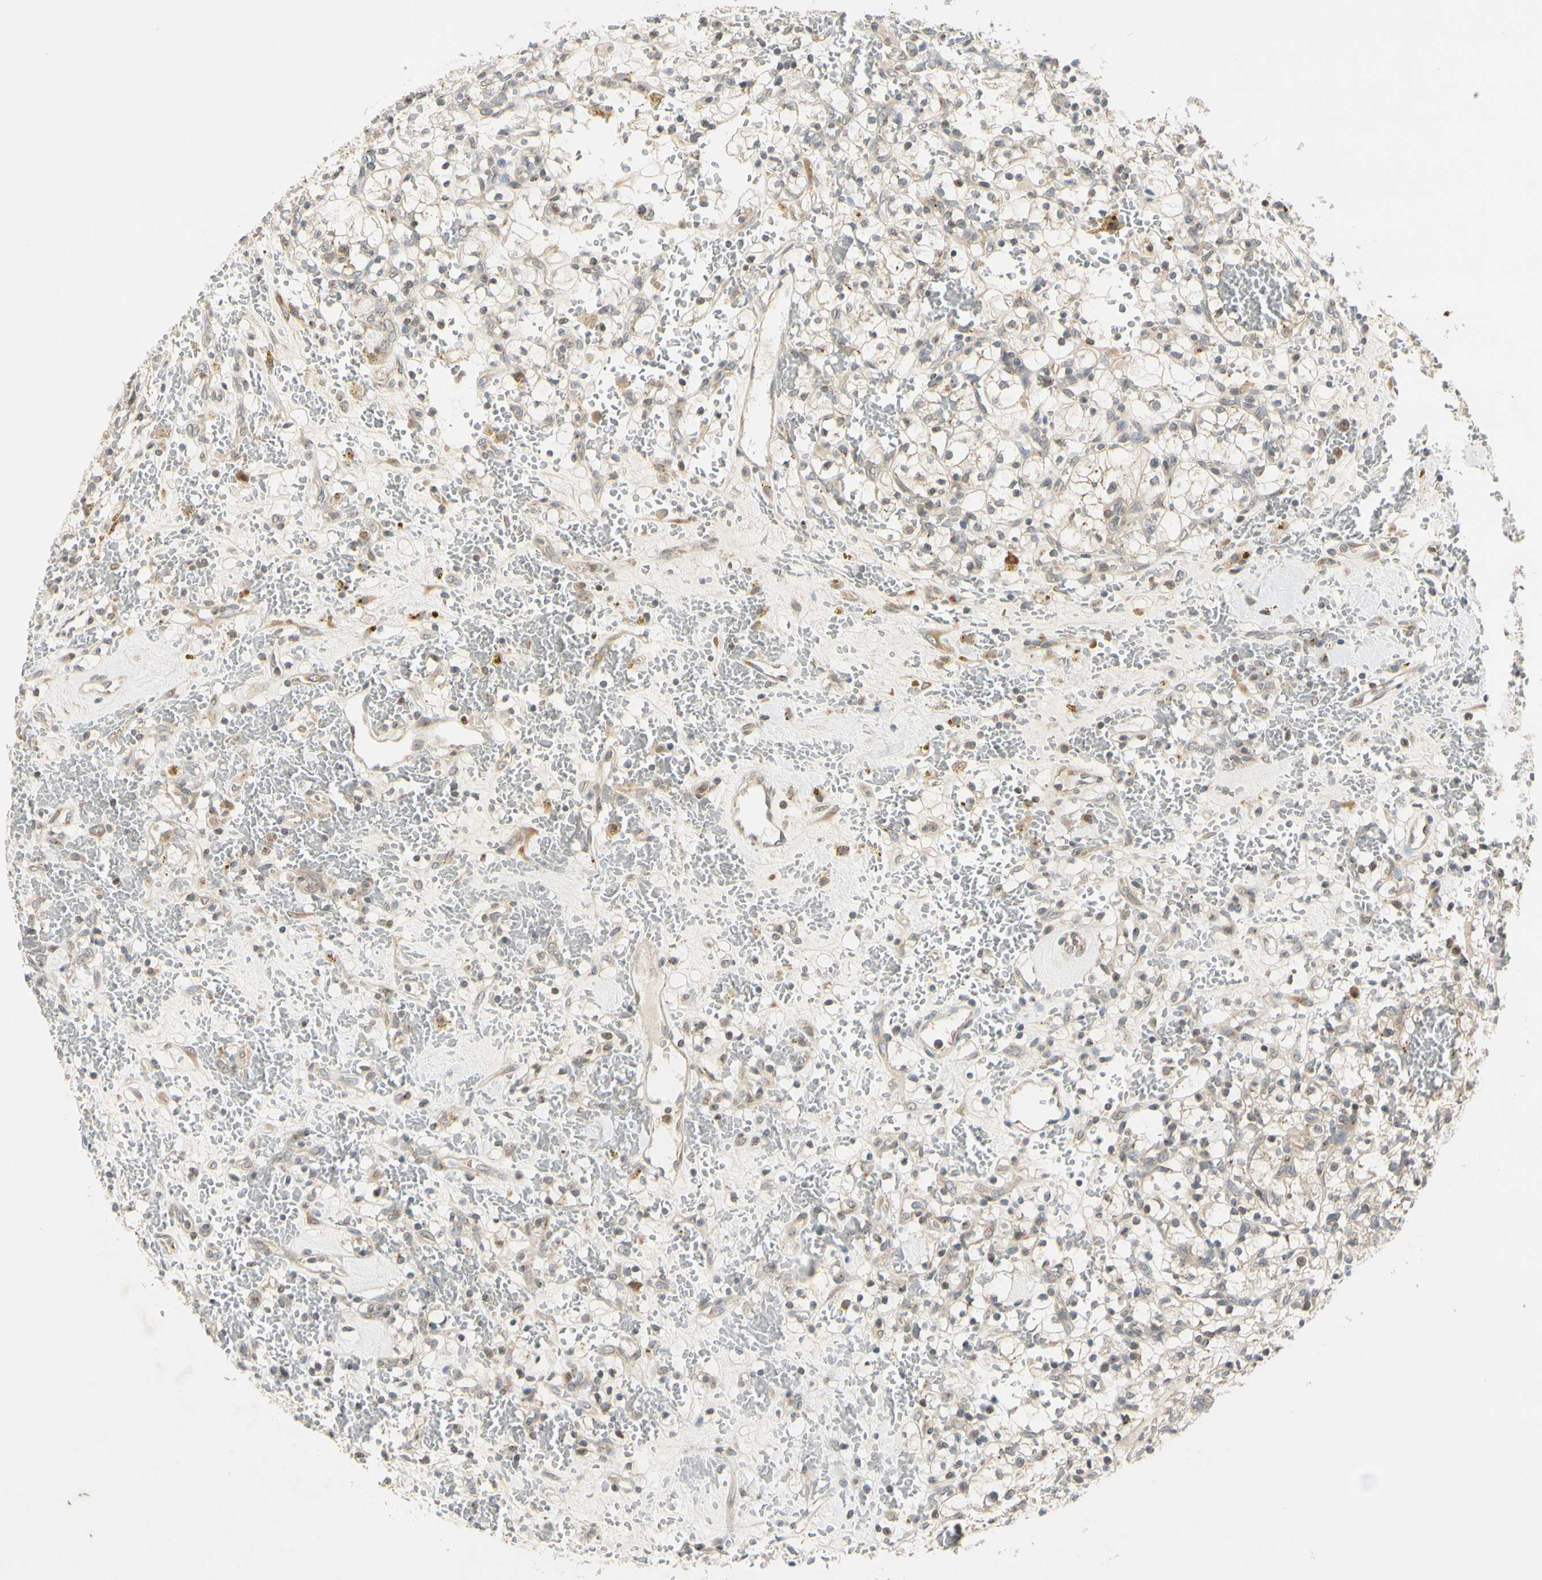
{"staining": {"intensity": "negative", "quantity": "none", "location": "none"}, "tissue": "renal cancer", "cell_type": "Tumor cells", "image_type": "cancer", "snomed": [{"axis": "morphology", "description": "Adenocarcinoma, NOS"}, {"axis": "topography", "description": "Kidney"}], "caption": "Renal adenocarcinoma stained for a protein using immunohistochemistry (IHC) shows no staining tumor cells.", "gene": "RPS6KB2", "patient": {"sex": "female", "age": 60}}